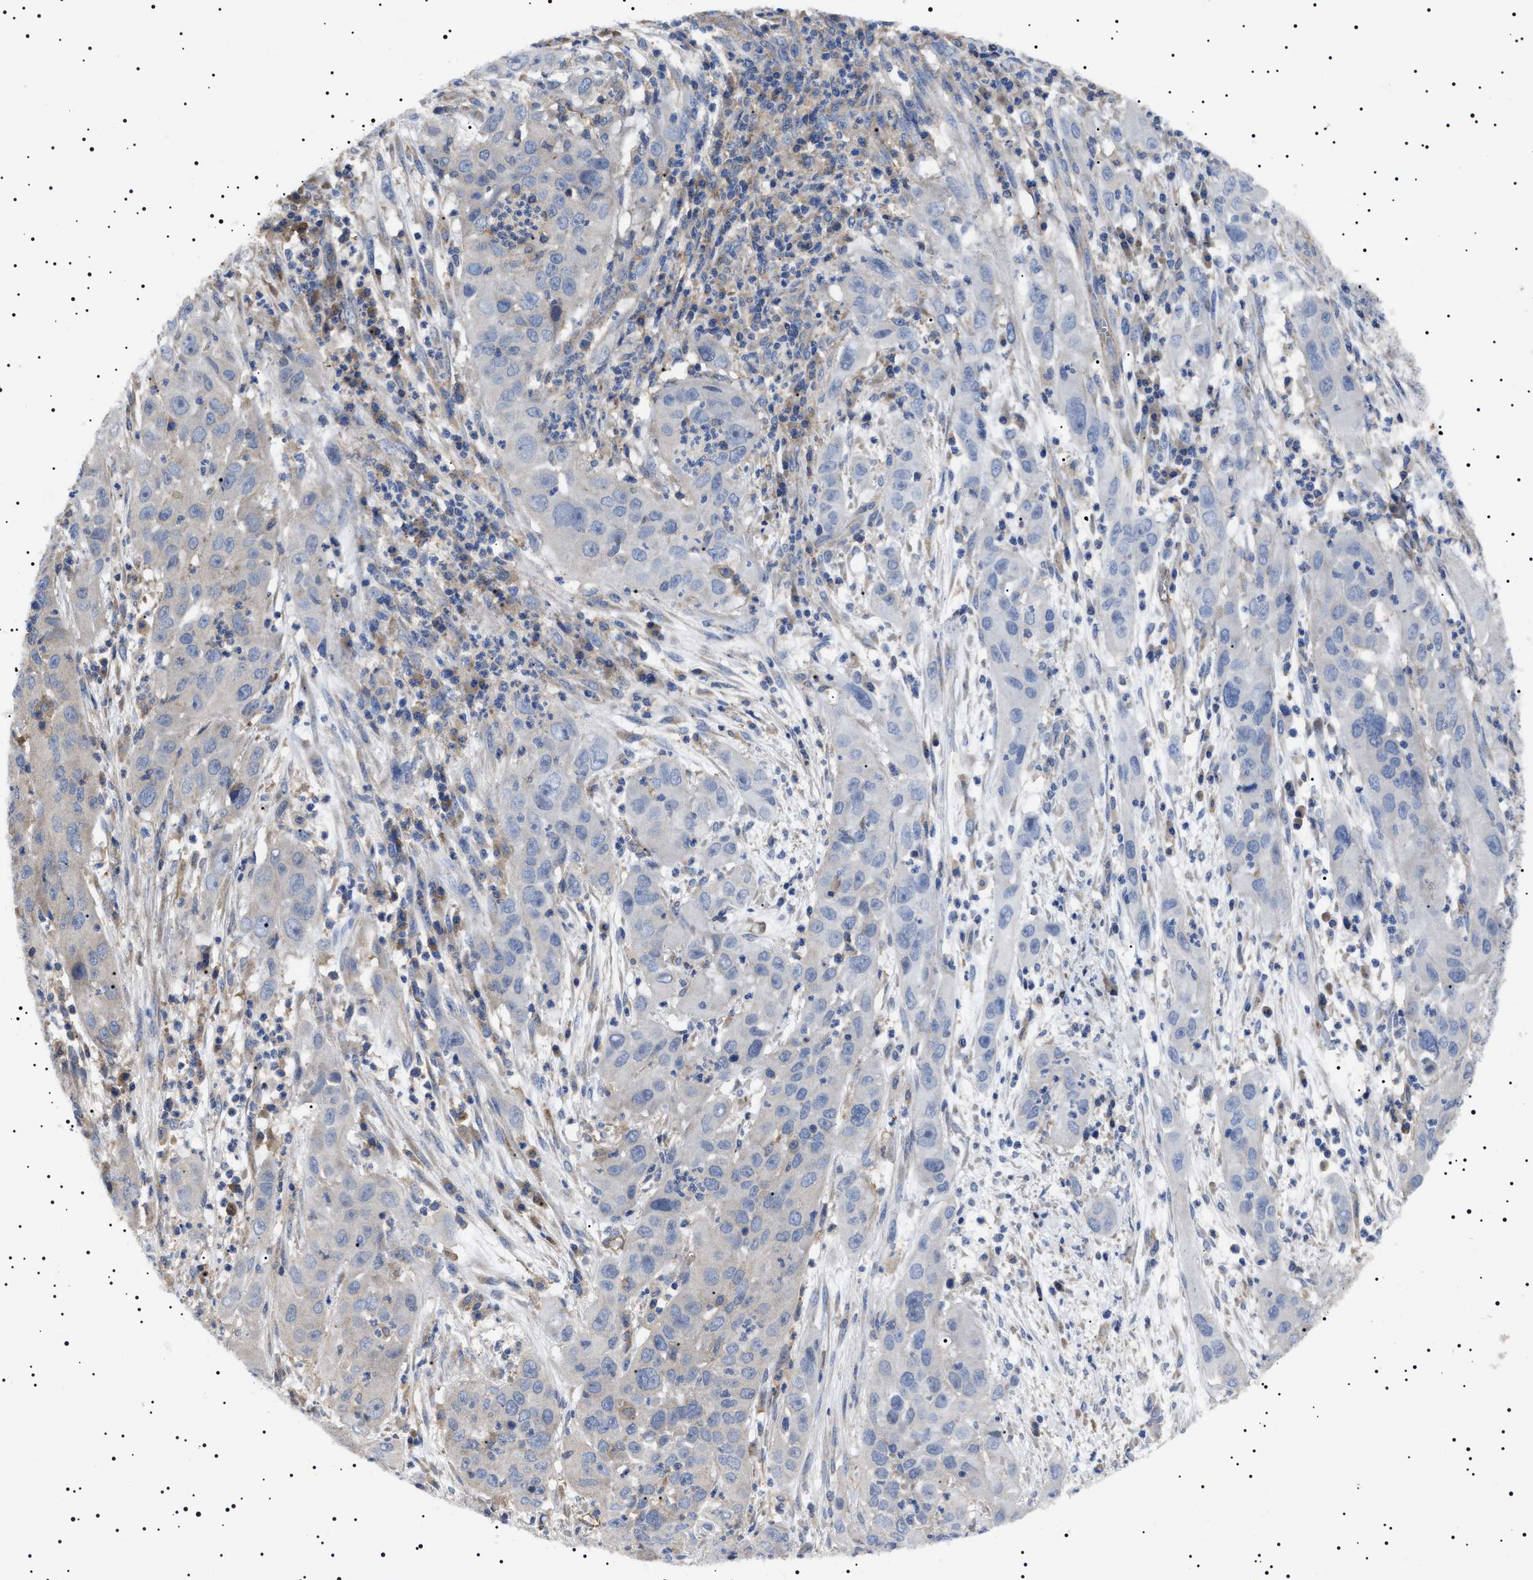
{"staining": {"intensity": "negative", "quantity": "none", "location": "none"}, "tissue": "cervical cancer", "cell_type": "Tumor cells", "image_type": "cancer", "snomed": [{"axis": "morphology", "description": "Squamous cell carcinoma, NOS"}, {"axis": "topography", "description": "Cervix"}], "caption": "Human cervical squamous cell carcinoma stained for a protein using immunohistochemistry (IHC) exhibits no expression in tumor cells.", "gene": "TPP2", "patient": {"sex": "female", "age": 32}}